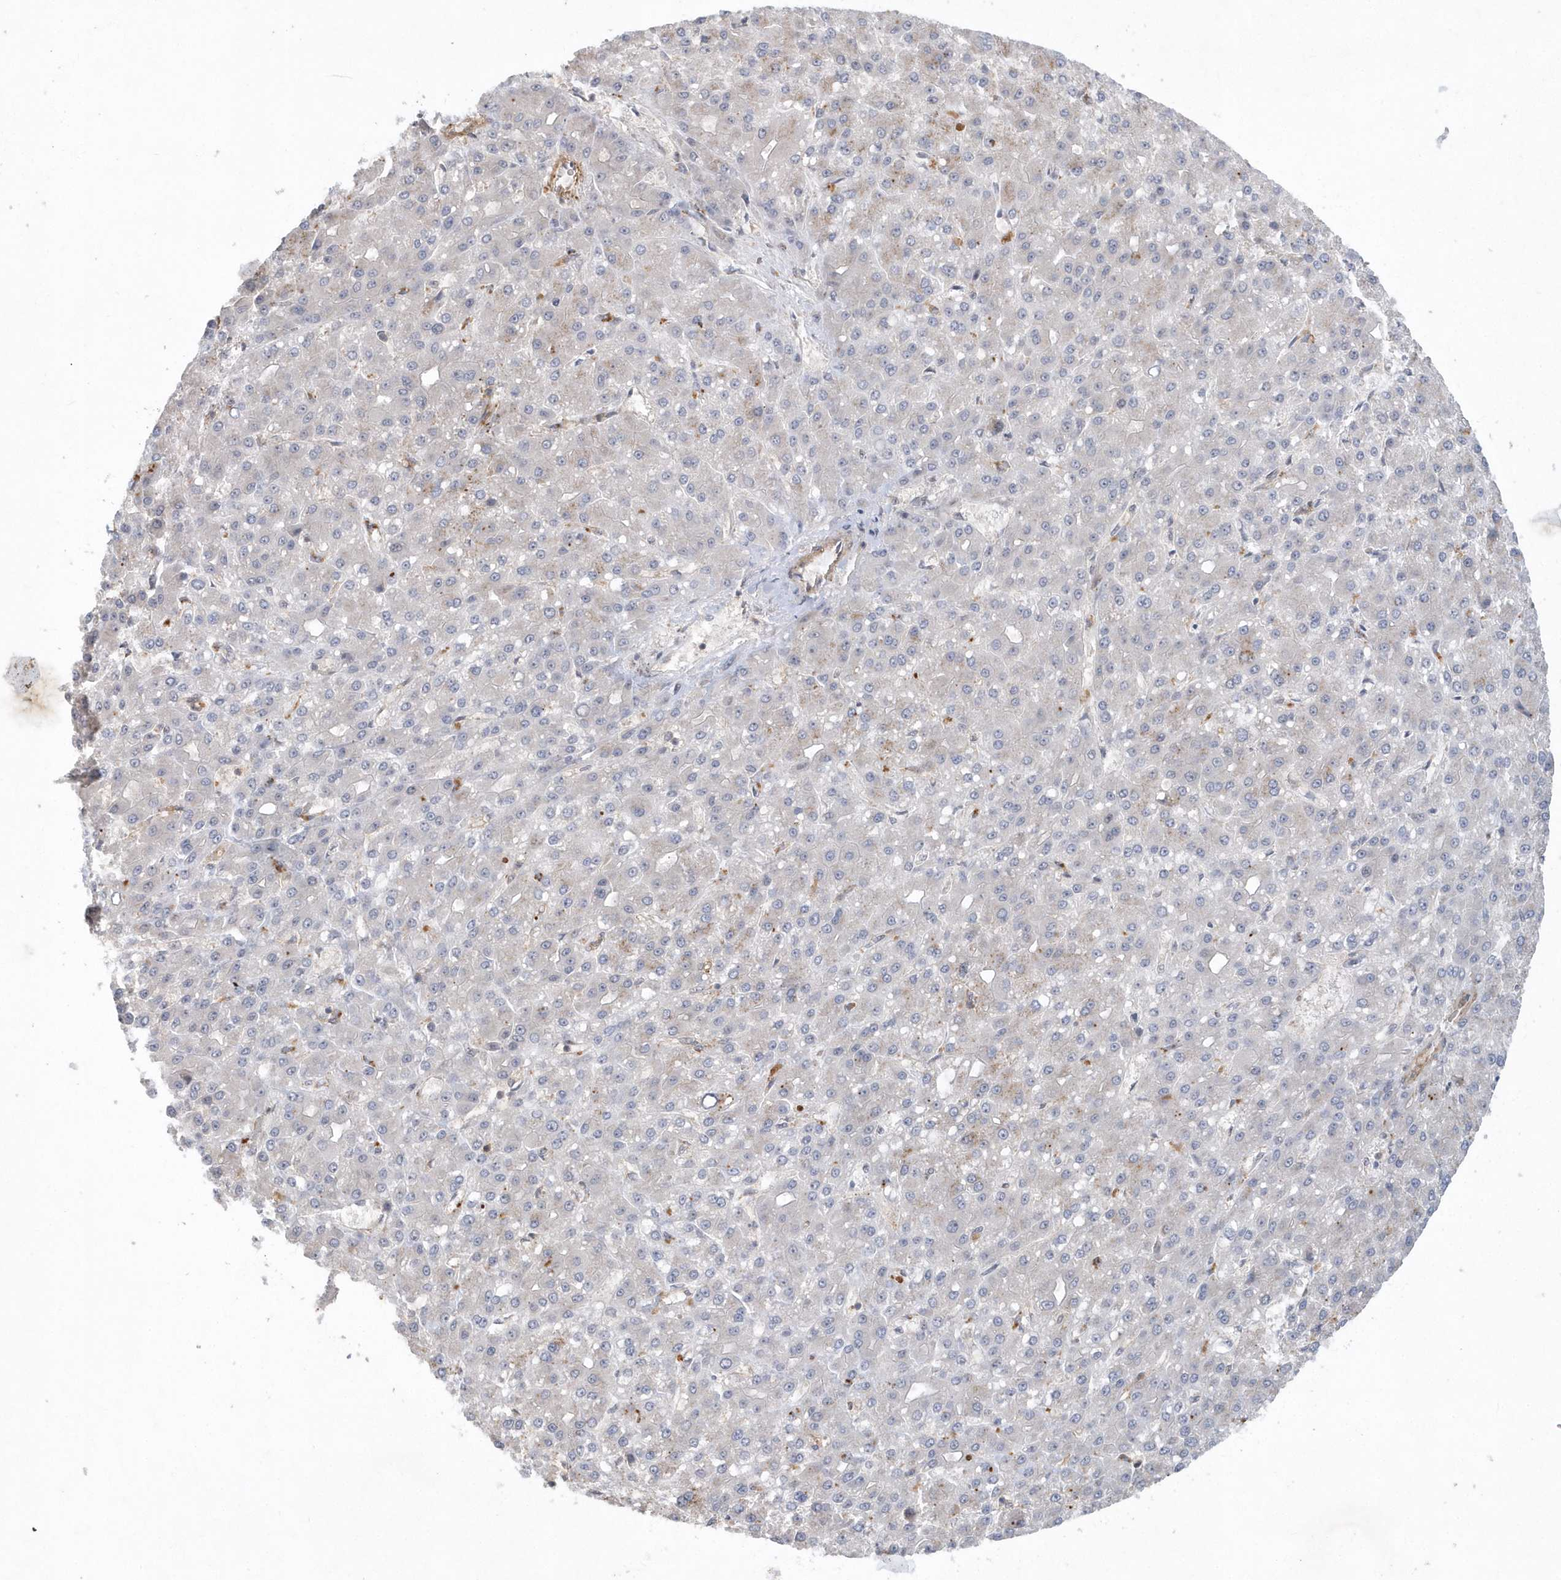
{"staining": {"intensity": "negative", "quantity": "none", "location": "none"}, "tissue": "liver cancer", "cell_type": "Tumor cells", "image_type": "cancer", "snomed": [{"axis": "morphology", "description": "Carcinoma, Hepatocellular, NOS"}, {"axis": "topography", "description": "Liver"}], "caption": "High magnification brightfield microscopy of liver cancer (hepatocellular carcinoma) stained with DAB (3,3'-diaminobenzidine) (brown) and counterstained with hematoxylin (blue): tumor cells show no significant positivity.", "gene": "CRIP3", "patient": {"sex": "male", "age": 67}}